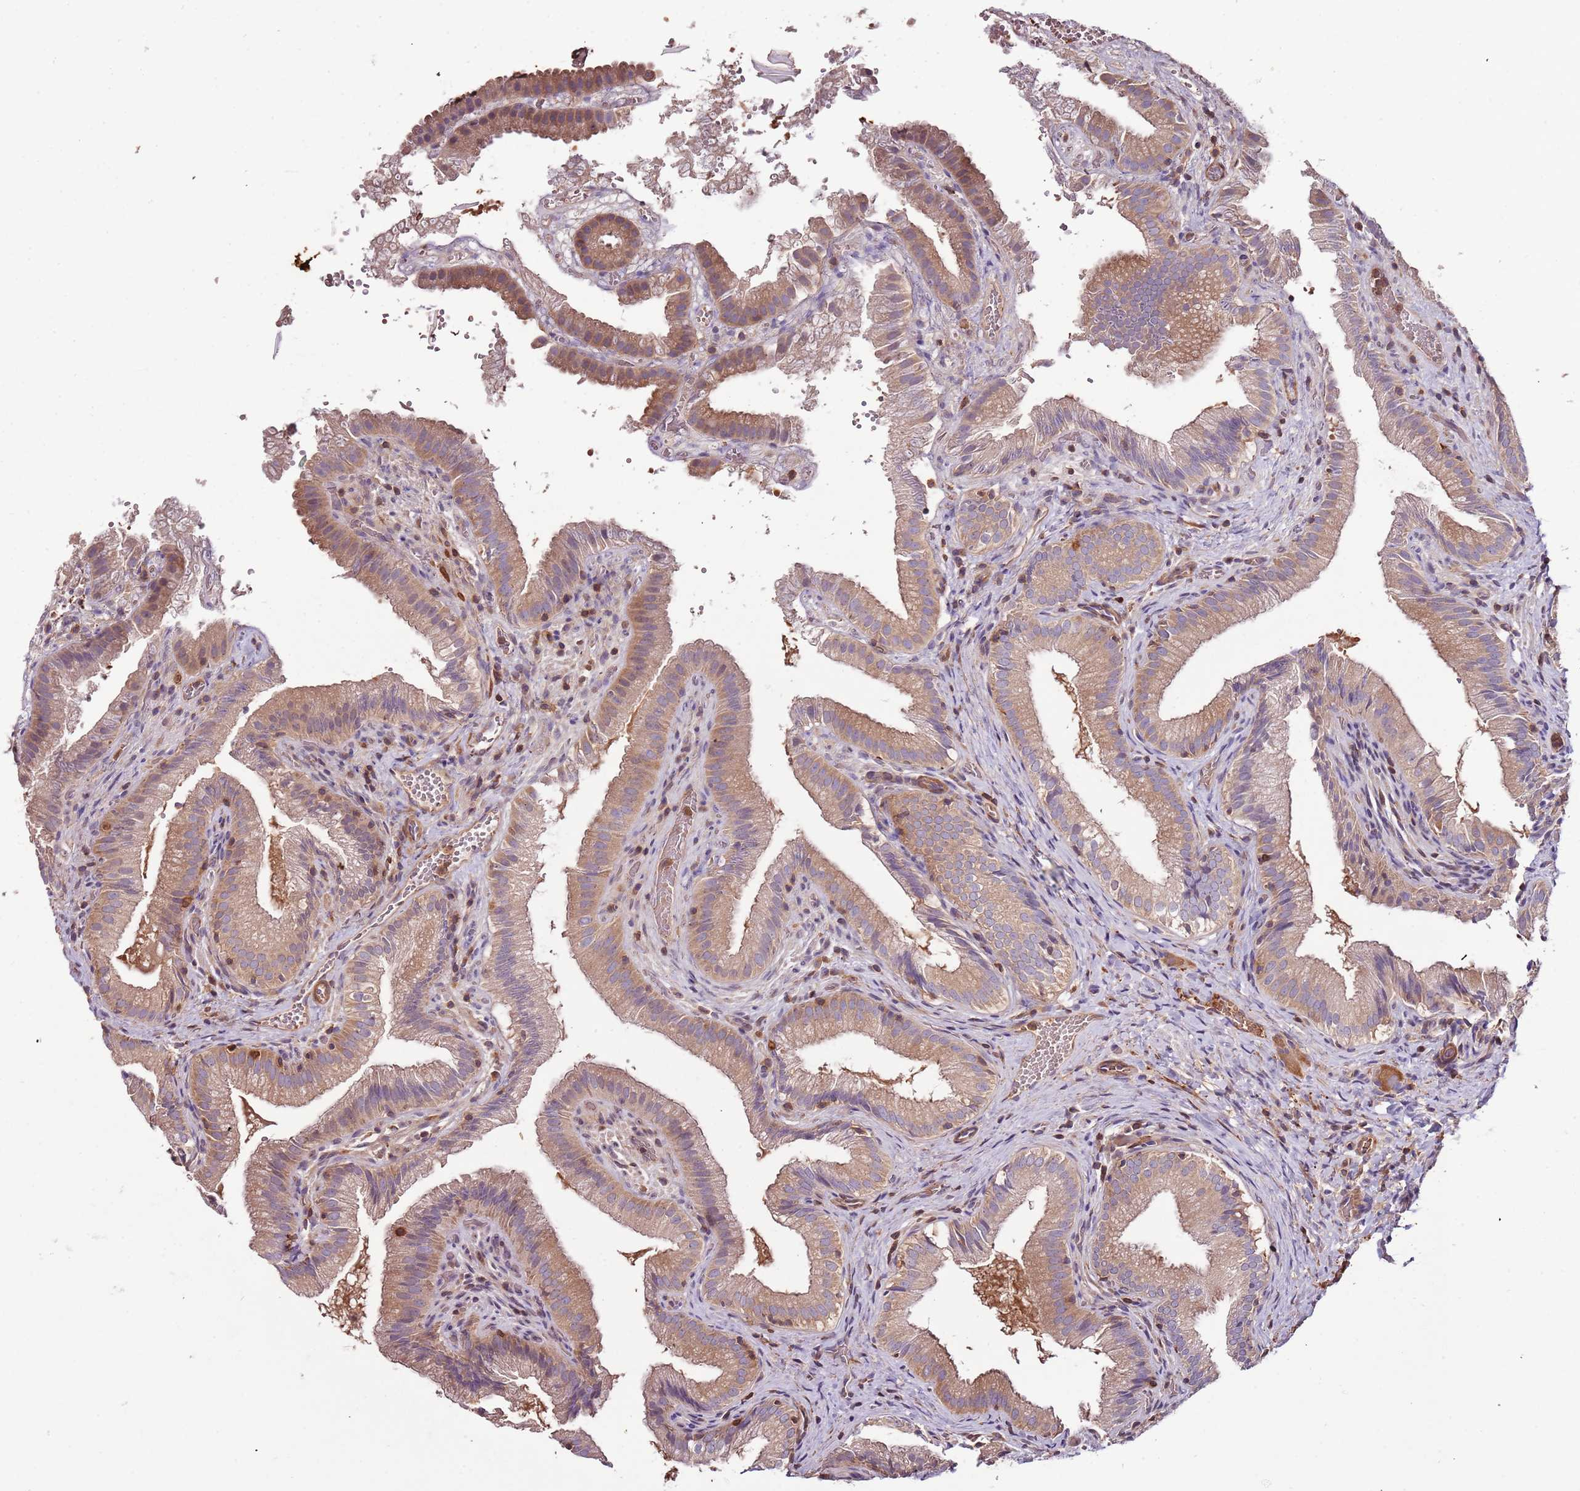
{"staining": {"intensity": "moderate", "quantity": ">75%", "location": "cytoplasmic/membranous"}, "tissue": "gallbladder", "cell_type": "Glandular cells", "image_type": "normal", "snomed": [{"axis": "morphology", "description": "Normal tissue, NOS"}, {"axis": "topography", "description": "Gallbladder"}], "caption": "This photomicrograph exhibits immunohistochemistry (IHC) staining of unremarkable human gallbladder, with medium moderate cytoplasmic/membranous positivity in approximately >75% of glandular cells.", "gene": "DENR", "patient": {"sex": "female", "age": 30}}